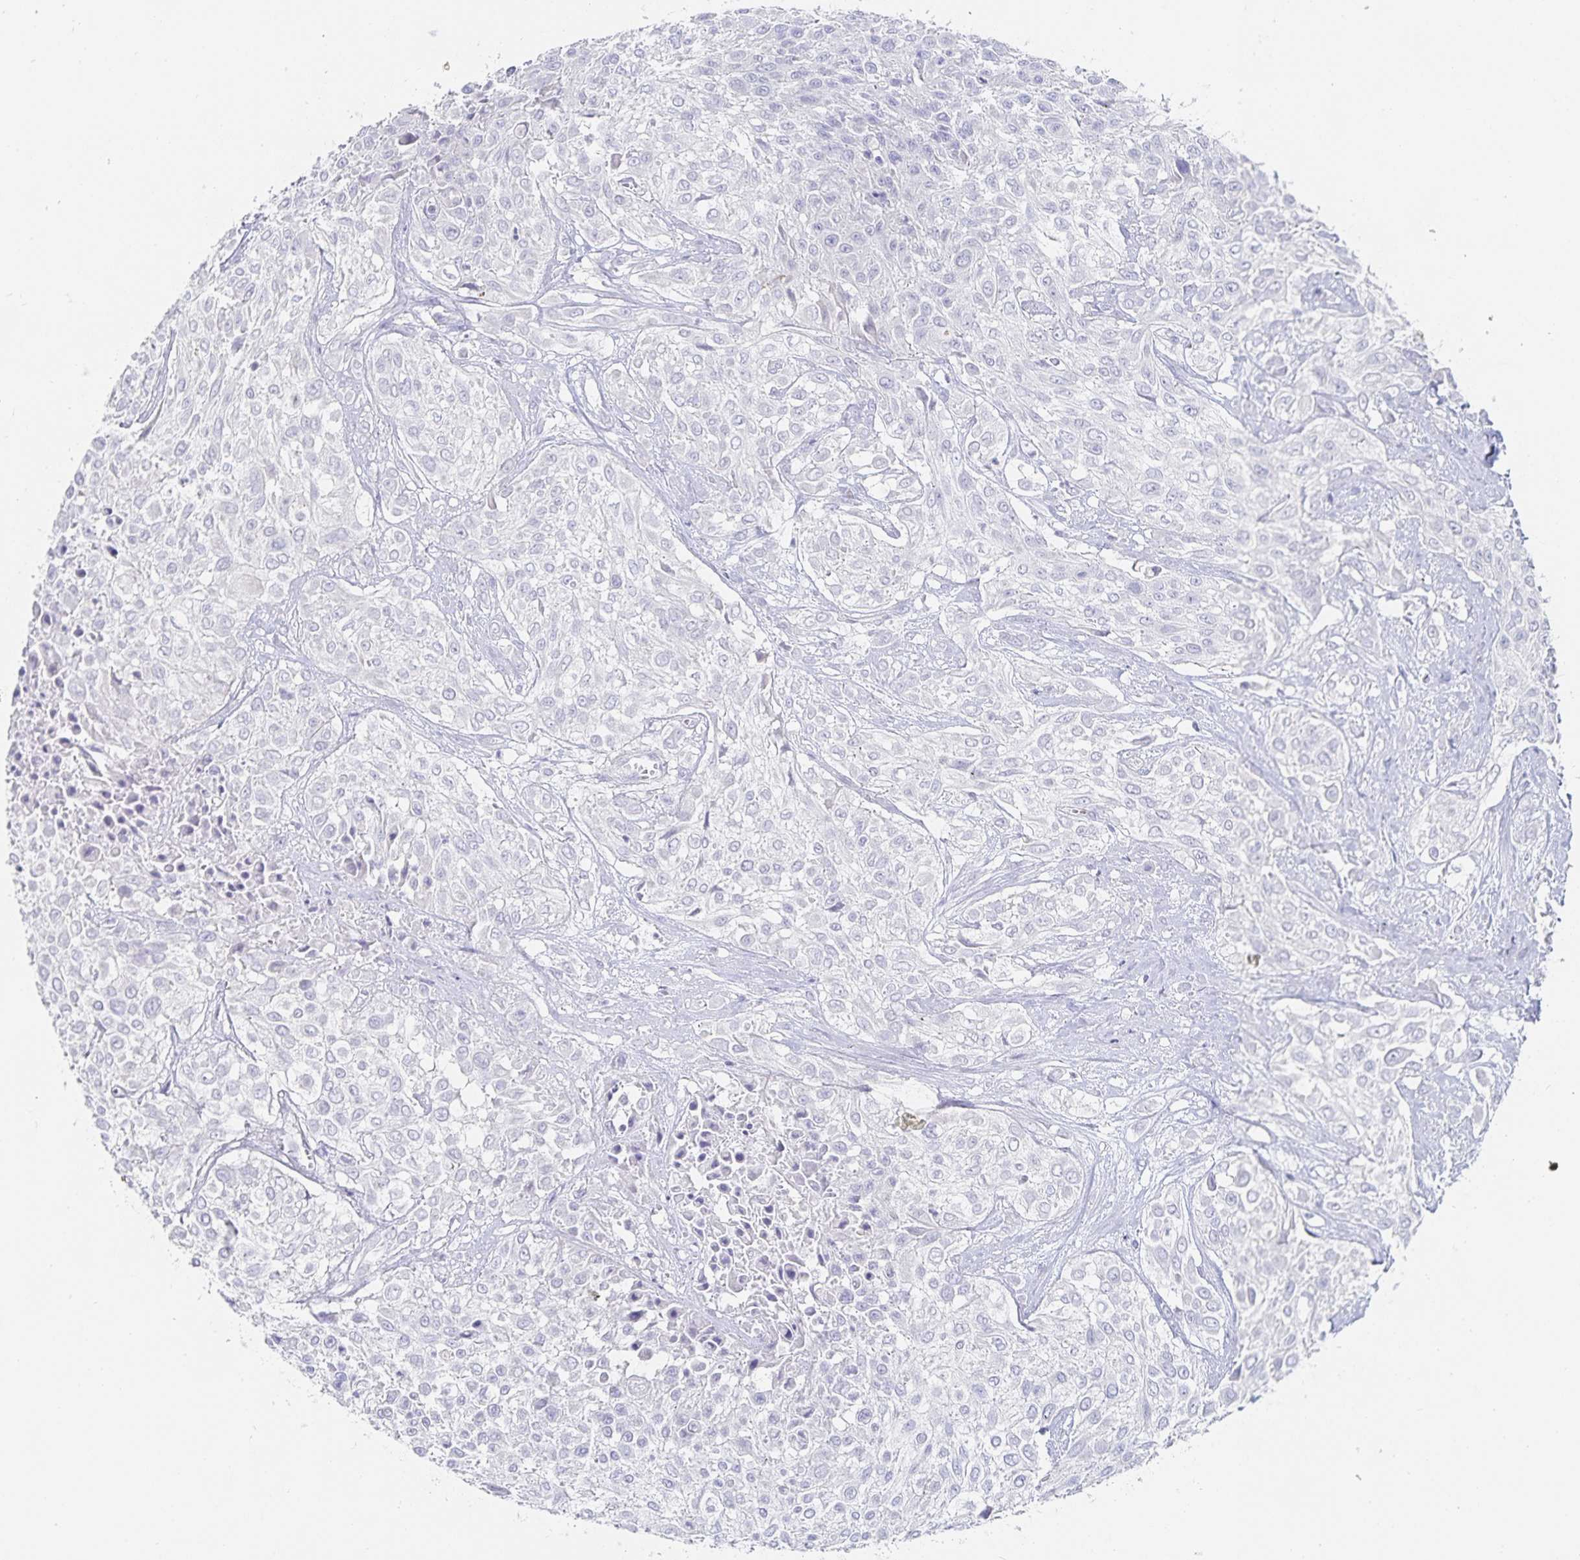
{"staining": {"intensity": "negative", "quantity": "none", "location": "none"}, "tissue": "urothelial cancer", "cell_type": "Tumor cells", "image_type": "cancer", "snomed": [{"axis": "morphology", "description": "Urothelial carcinoma, High grade"}, {"axis": "topography", "description": "Urinary bladder"}], "caption": "Protein analysis of urothelial cancer reveals no significant staining in tumor cells.", "gene": "SFTPA1", "patient": {"sex": "male", "age": 57}}